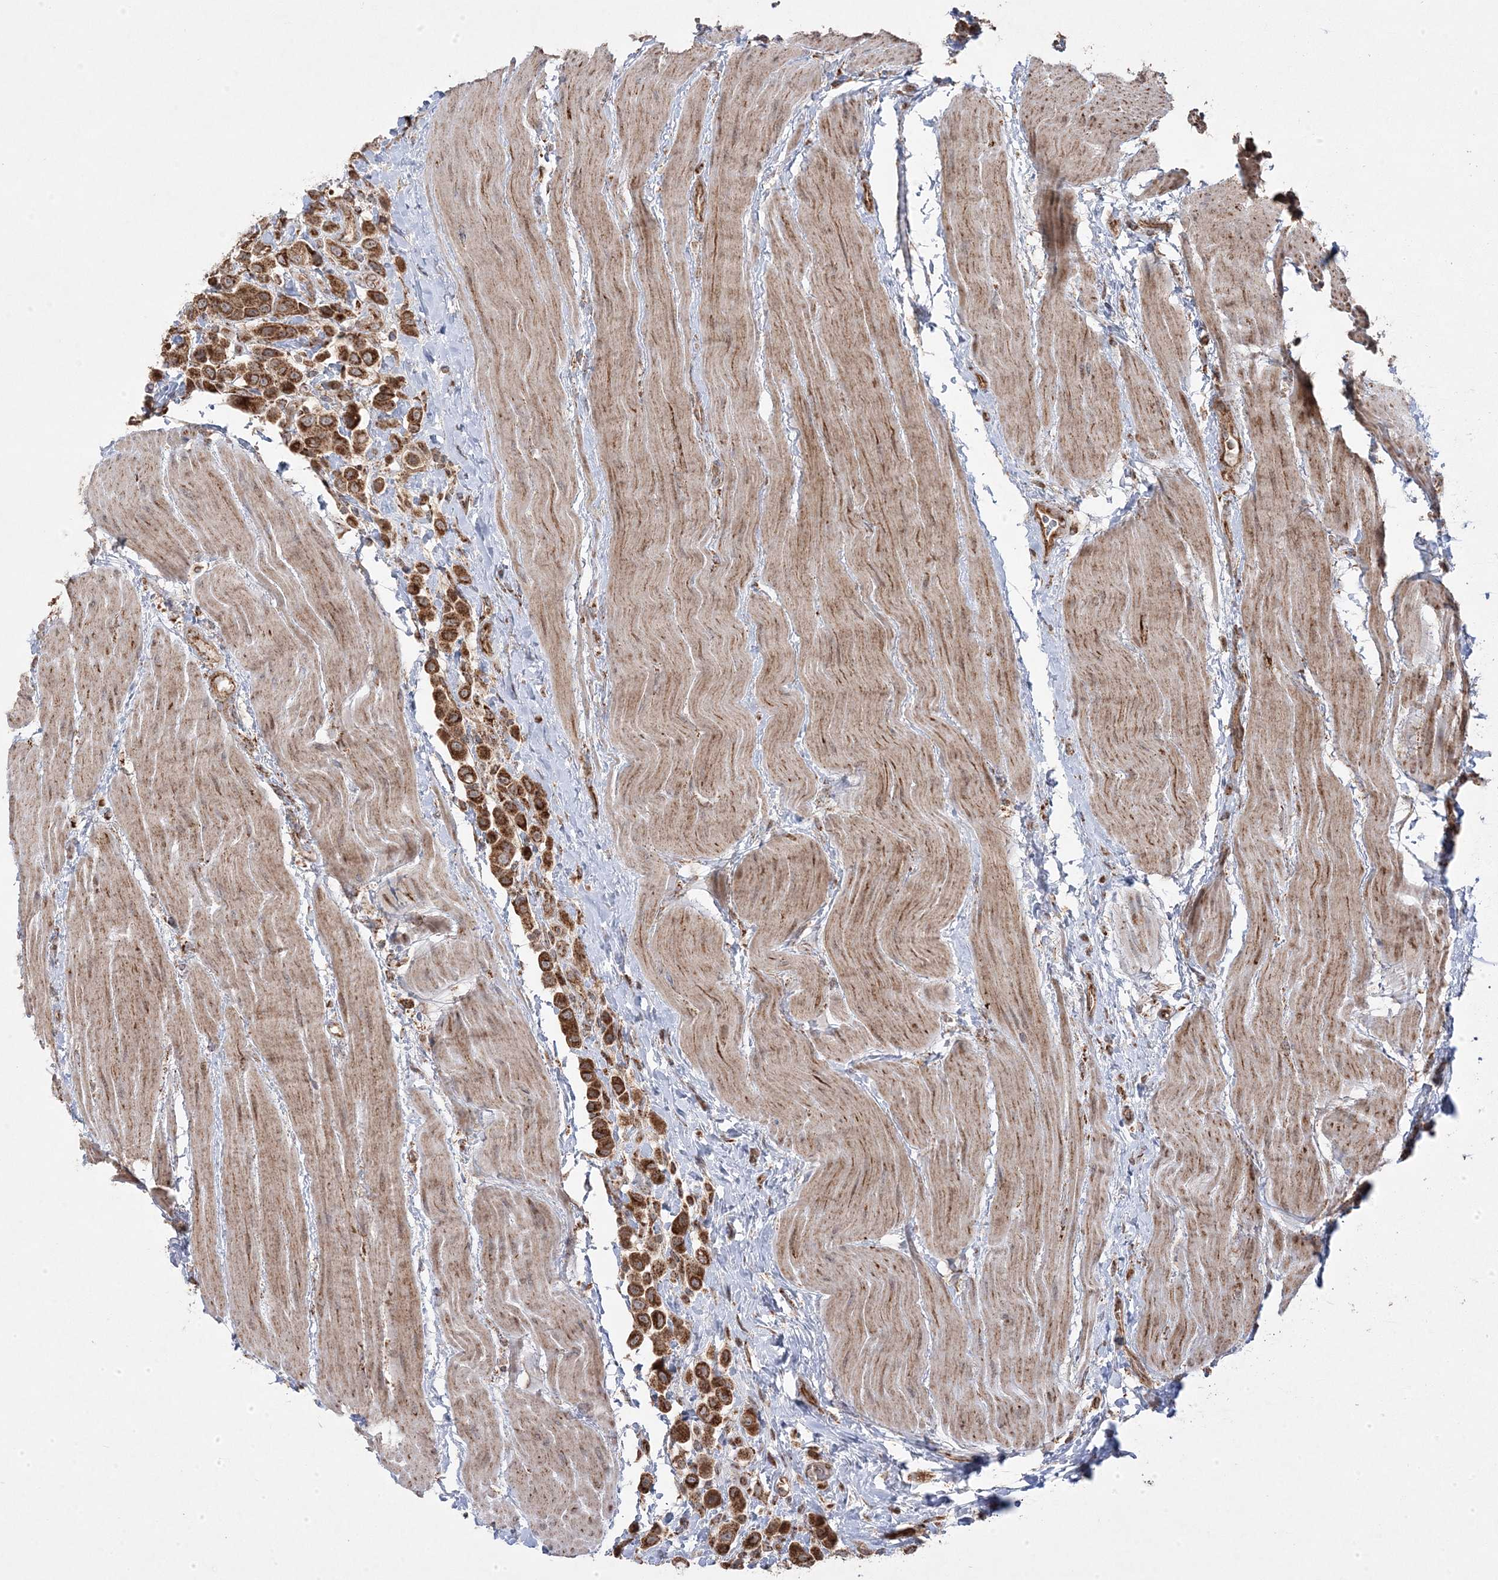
{"staining": {"intensity": "strong", "quantity": ">75%", "location": "cytoplasmic/membranous"}, "tissue": "urothelial cancer", "cell_type": "Tumor cells", "image_type": "cancer", "snomed": [{"axis": "morphology", "description": "Urothelial carcinoma, High grade"}, {"axis": "topography", "description": "Urinary bladder"}], "caption": "Urothelial carcinoma (high-grade) was stained to show a protein in brown. There is high levels of strong cytoplasmic/membranous positivity in about >75% of tumor cells.", "gene": "CLUAP1", "patient": {"sex": "male", "age": 50}}